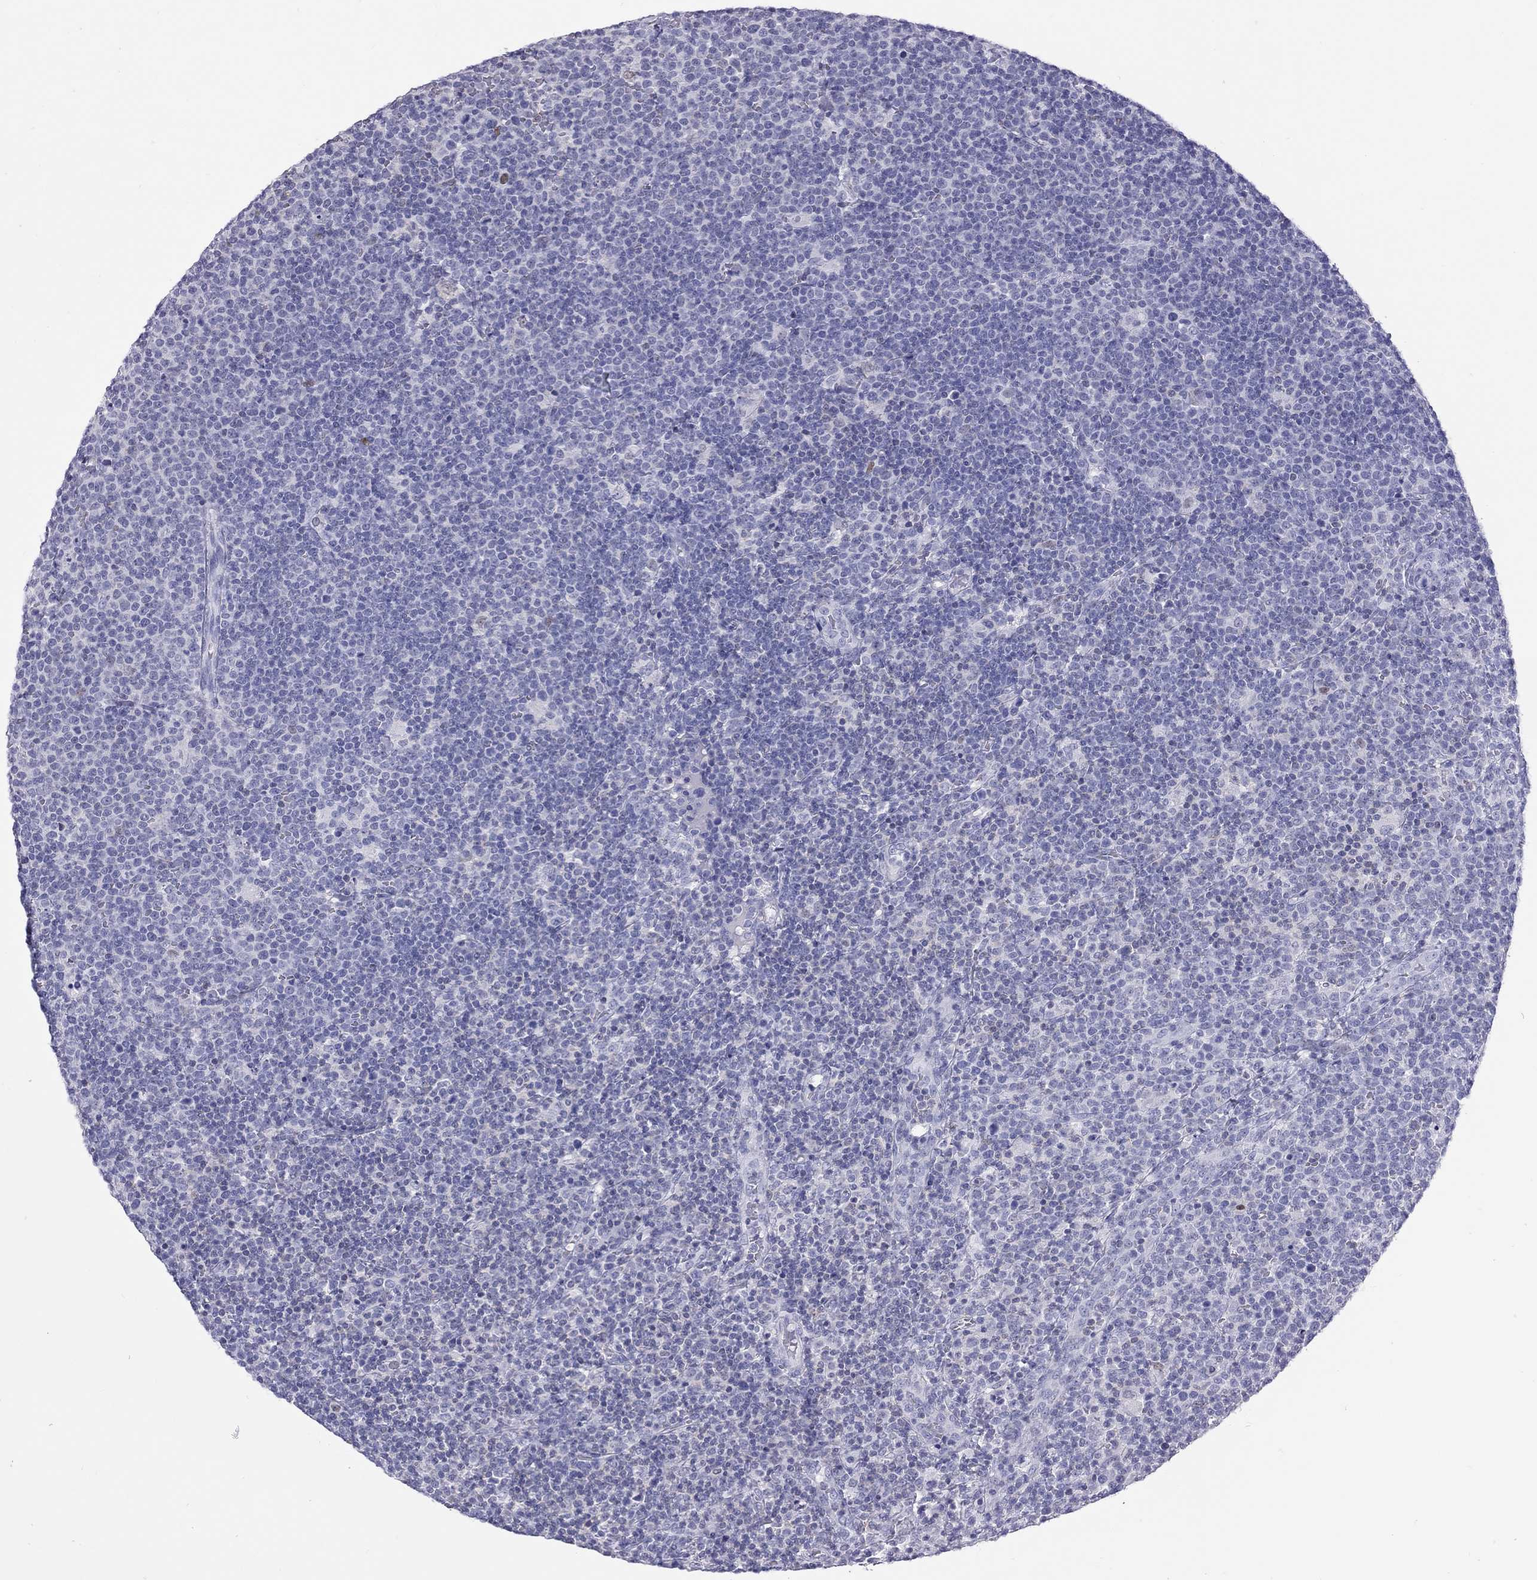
{"staining": {"intensity": "negative", "quantity": "none", "location": "none"}, "tissue": "lymphoma", "cell_type": "Tumor cells", "image_type": "cancer", "snomed": [{"axis": "morphology", "description": "Malignant lymphoma, non-Hodgkin's type, High grade"}, {"axis": "topography", "description": "Lymph node"}], "caption": "Tumor cells are negative for protein expression in human lymphoma. (IHC, brightfield microscopy, high magnification).", "gene": "STAG3", "patient": {"sex": "male", "age": 61}}